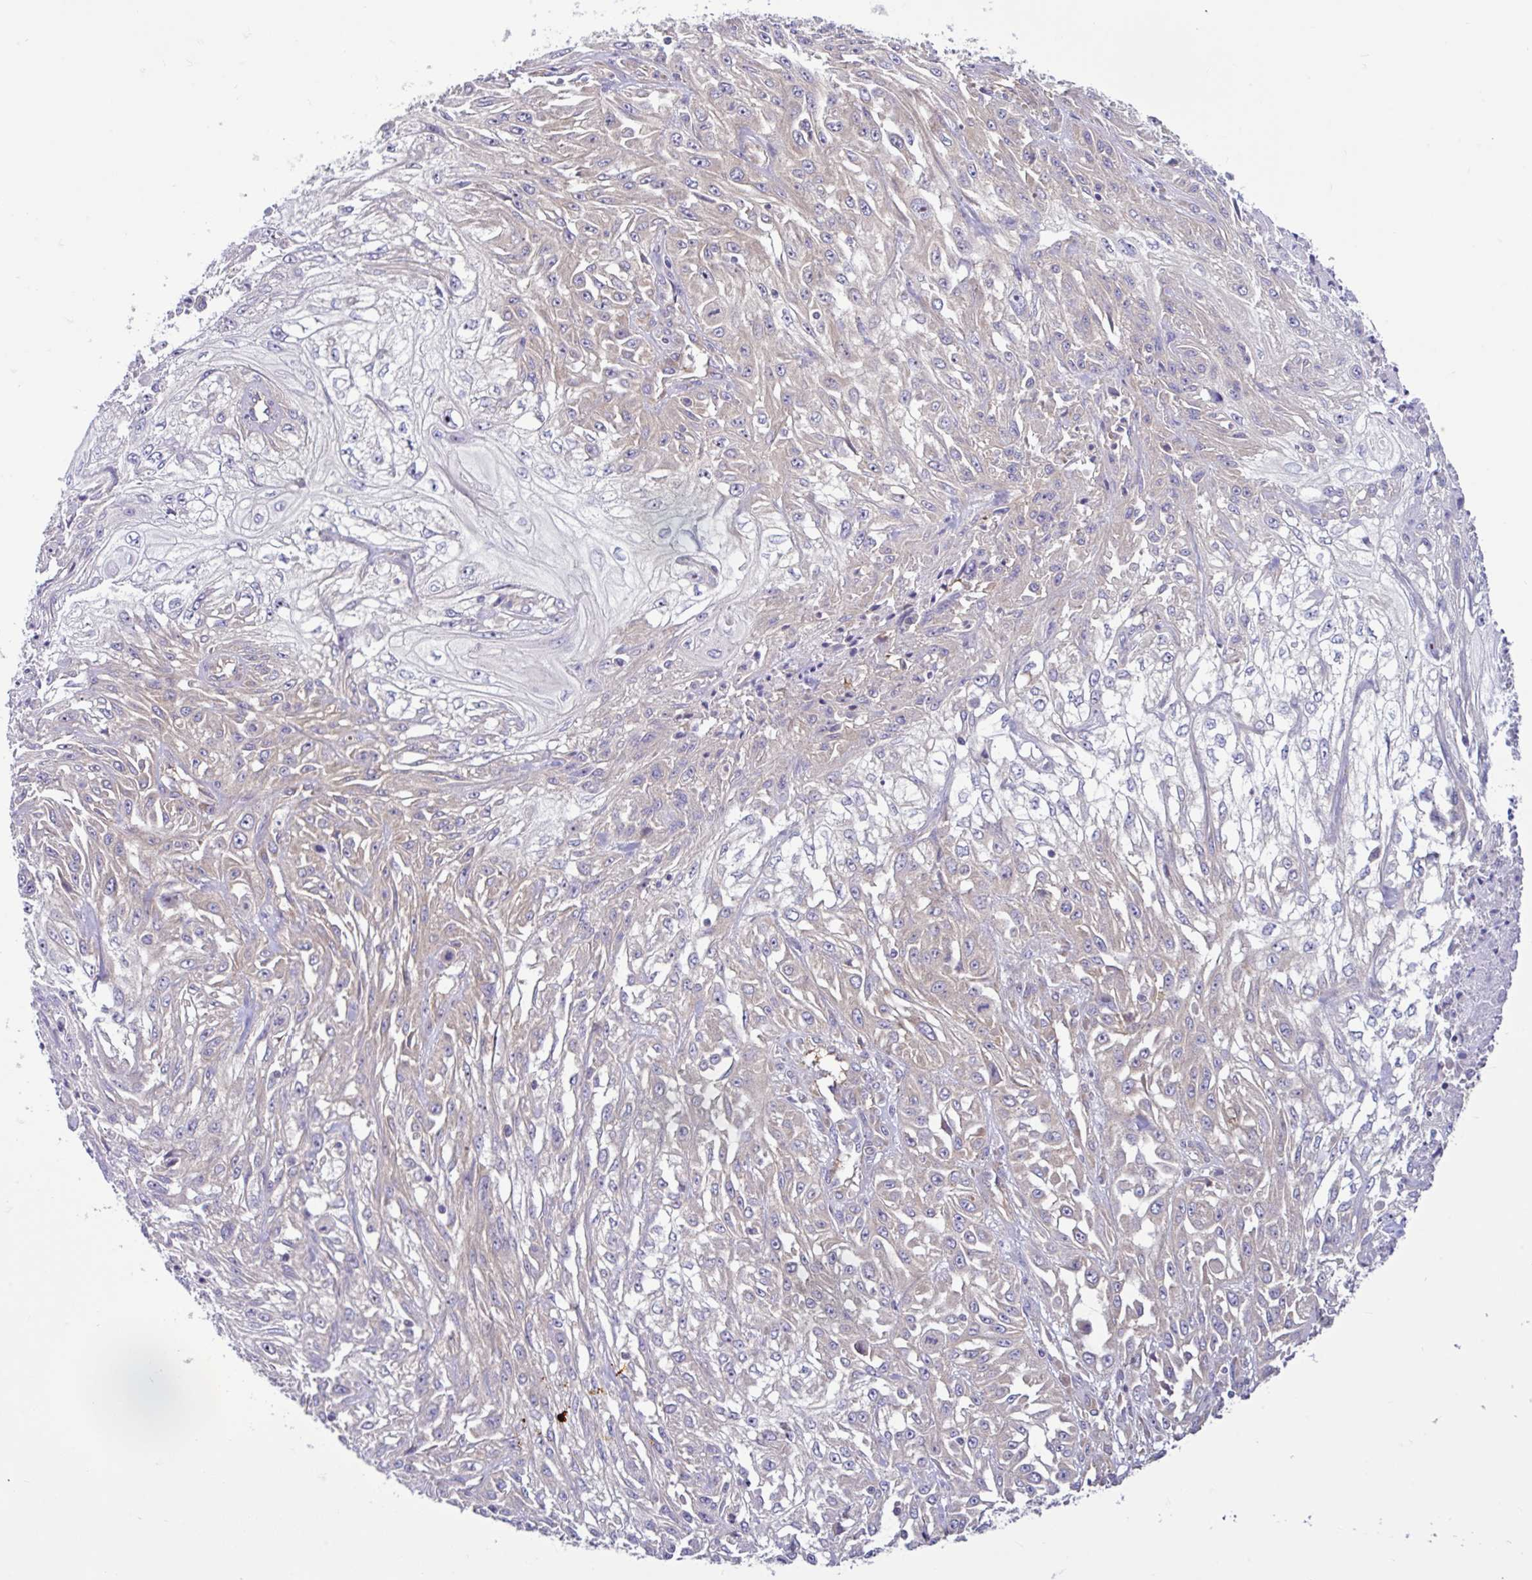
{"staining": {"intensity": "negative", "quantity": "none", "location": "none"}, "tissue": "skin cancer", "cell_type": "Tumor cells", "image_type": "cancer", "snomed": [{"axis": "morphology", "description": "Squamous cell carcinoma, NOS"}, {"axis": "morphology", "description": "Squamous cell carcinoma, metastatic, NOS"}, {"axis": "topography", "description": "Skin"}, {"axis": "topography", "description": "Lymph node"}], "caption": "IHC image of skin cancer (squamous cell carcinoma) stained for a protein (brown), which shows no staining in tumor cells.", "gene": "LARS1", "patient": {"sex": "male", "age": 75}}